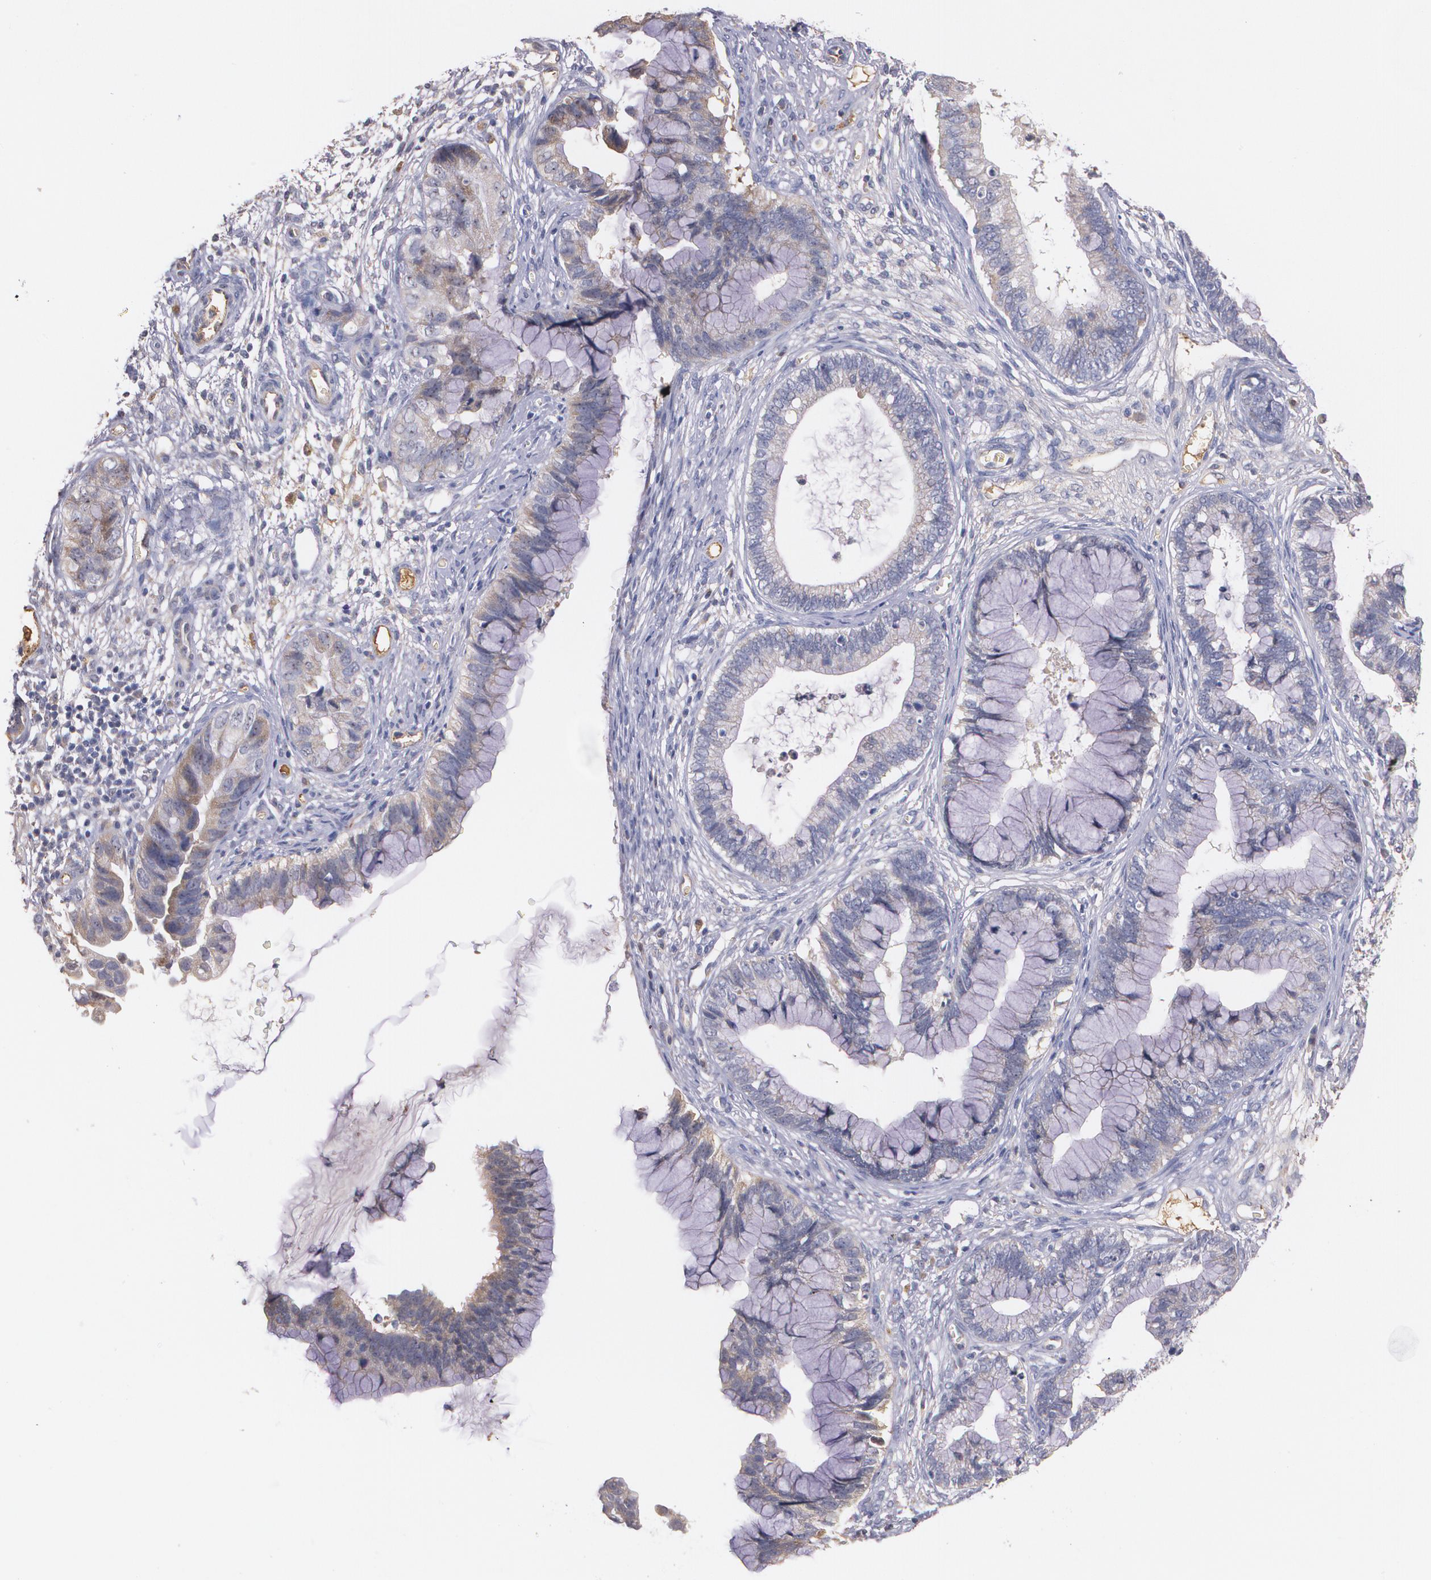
{"staining": {"intensity": "weak", "quantity": "<25%", "location": "cytoplasmic/membranous"}, "tissue": "cervical cancer", "cell_type": "Tumor cells", "image_type": "cancer", "snomed": [{"axis": "morphology", "description": "Adenocarcinoma, NOS"}, {"axis": "topography", "description": "Cervix"}], "caption": "This photomicrograph is of cervical cancer stained with immunohistochemistry (IHC) to label a protein in brown with the nuclei are counter-stained blue. There is no positivity in tumor cells.", "gene": "AMBP", "patient": {"sex": "female", "age": 44}}